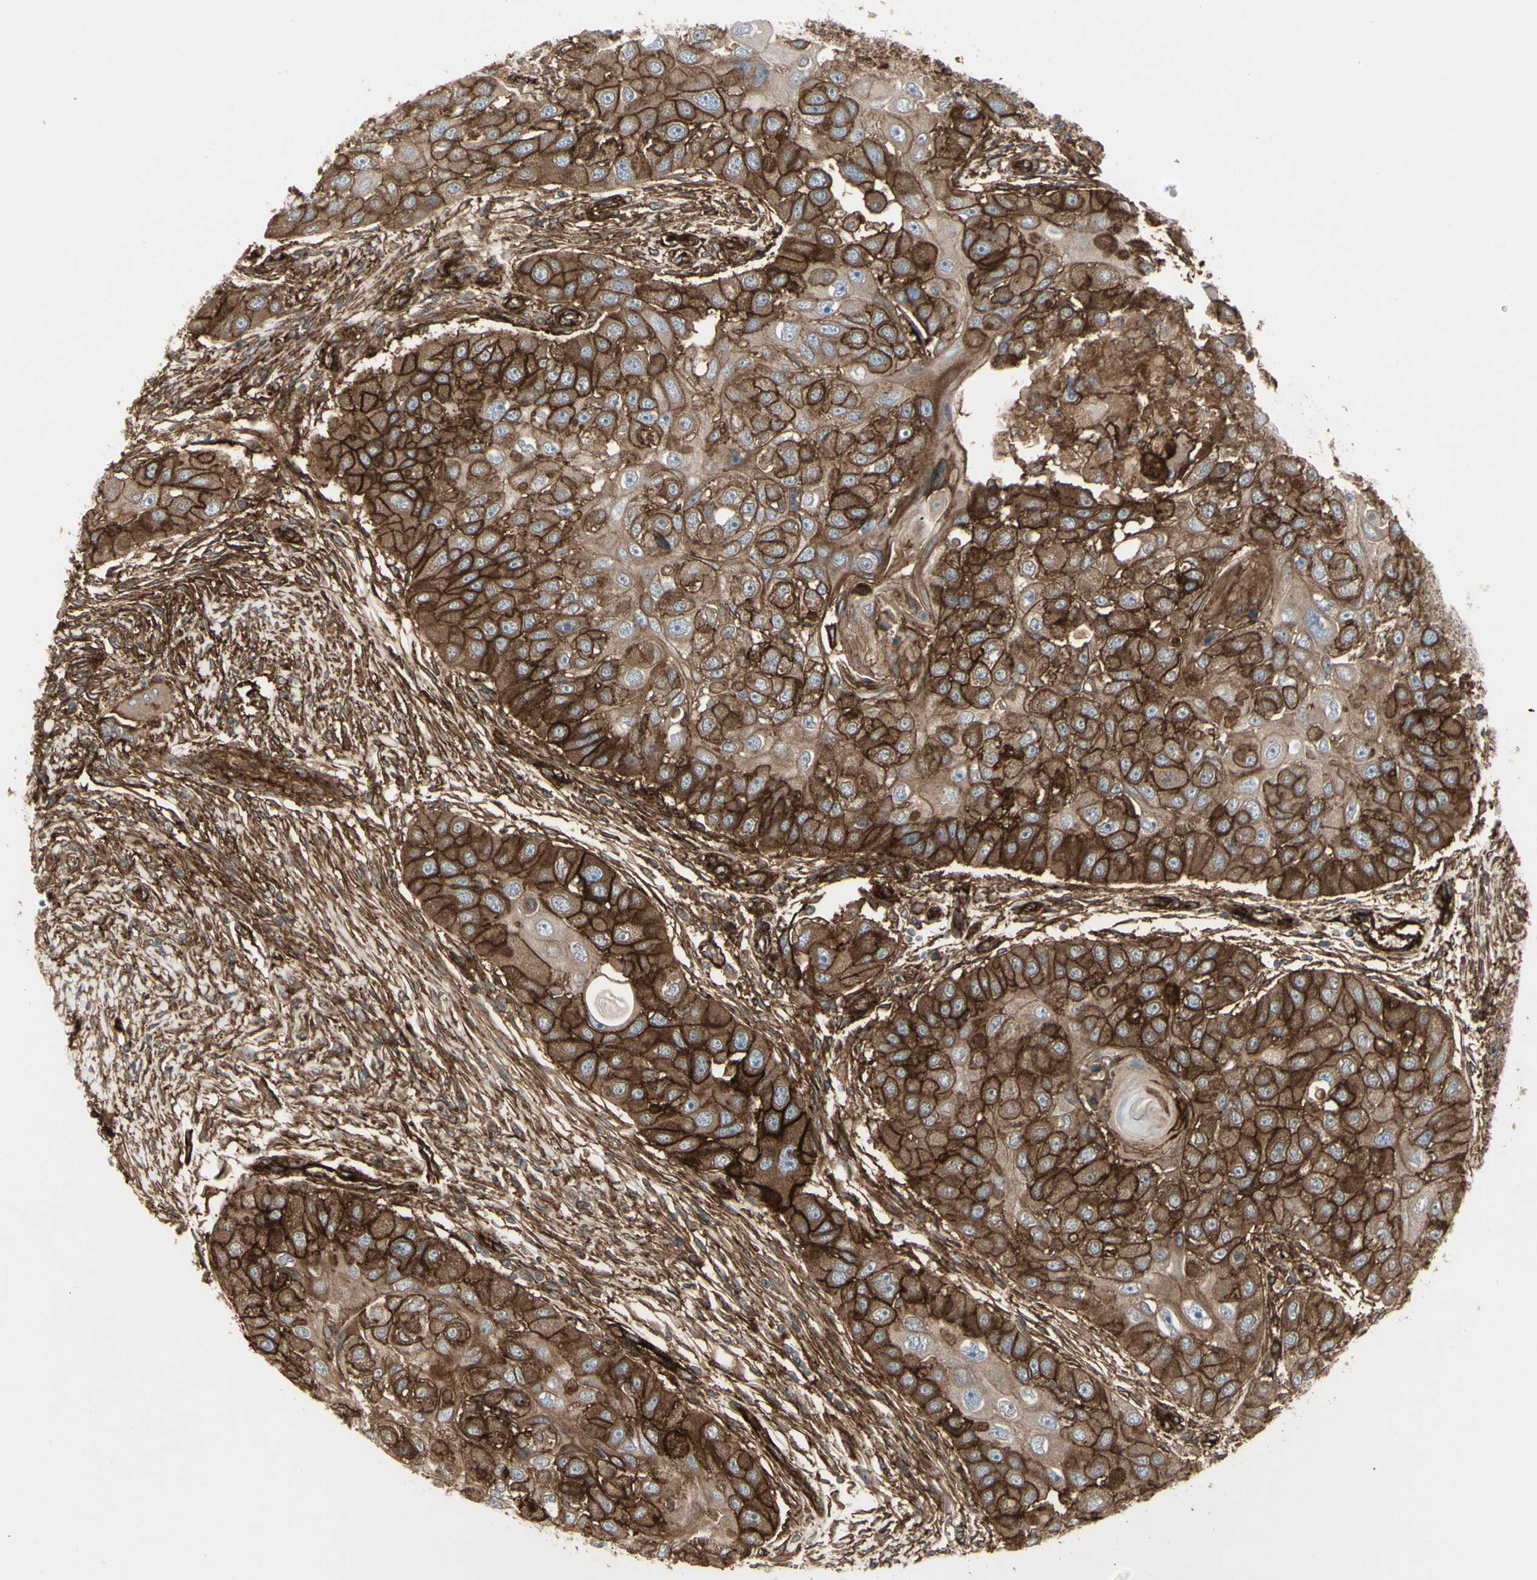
{"staining": {"intensity": "strong", "quantity": "25%-75%", "location": "cytoplasmic/membranous"}, "tissue": "head and neck cancer", "cell_type": "Tumor cells", "image_type": "cancer", "snomed": [{"axis": "morphology", "description": "Normal tissue, NOS"}, {"axis": "morphology", "description": "Squamous cell carcinoma, NOS"}, {"axis": "topography", "description": "Skeletal muscle"}, {"axis": "topography", "description": "Head-Neck"}], "caption": "There is high levels of strong cytoplasmic/membranous positivity in tumor cells of head and neck cancer (squamous cell carcinoma), as demonstrated by immunohistochemical staining (brown color).", "gene": "CD276", "patient": {"sex": "male", "age": 51}}